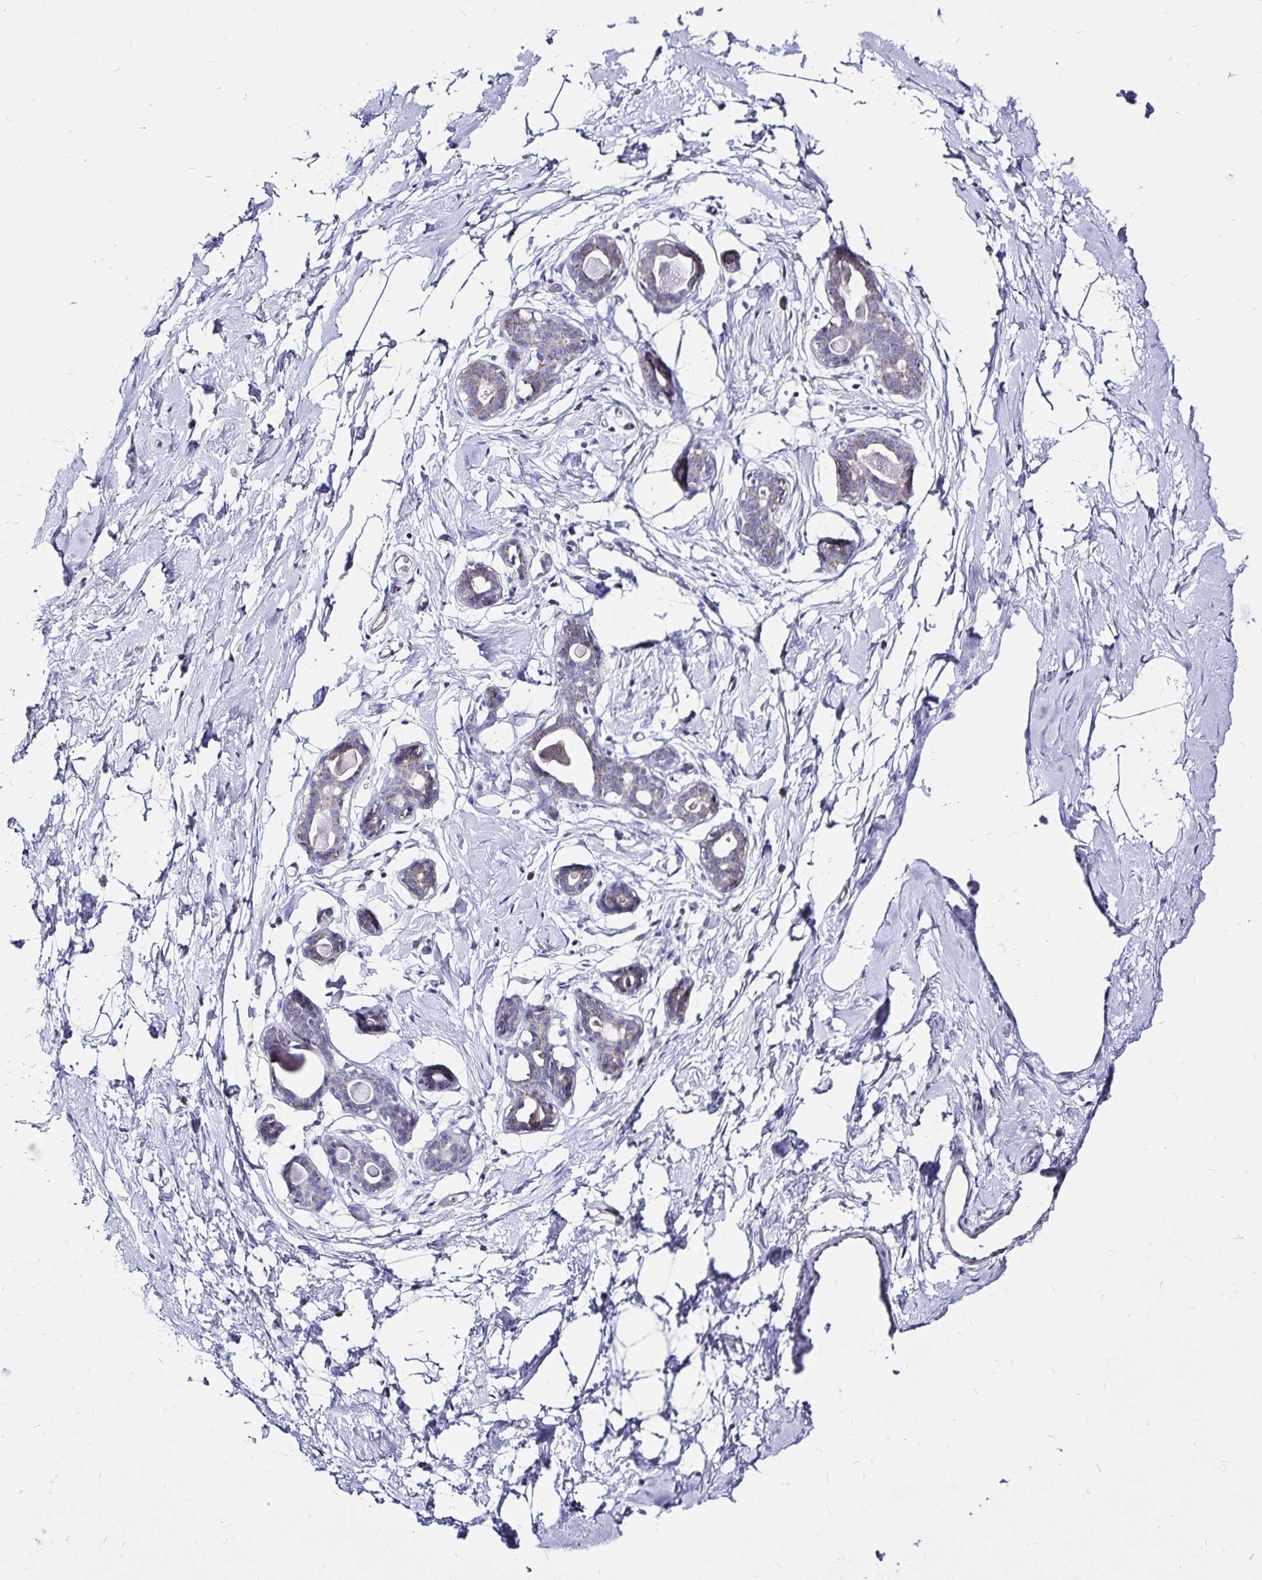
{"staining": {"intensity": "negative", "quantity": "none", "location": "none"}, "tissue": "breast", "cell_type": "Adipocytes", "image_type": "normal", "snomed": [{"axis": "morphology", "description": "Normal tissue, NOS"}, {"axis": "topography", "description": "Breast"}], "caption": "The histopathology image exhibits no staining of adipocytes in benign breast.", "gene": "PGAM2", "patient": {"sex": "female", "age": 45}}